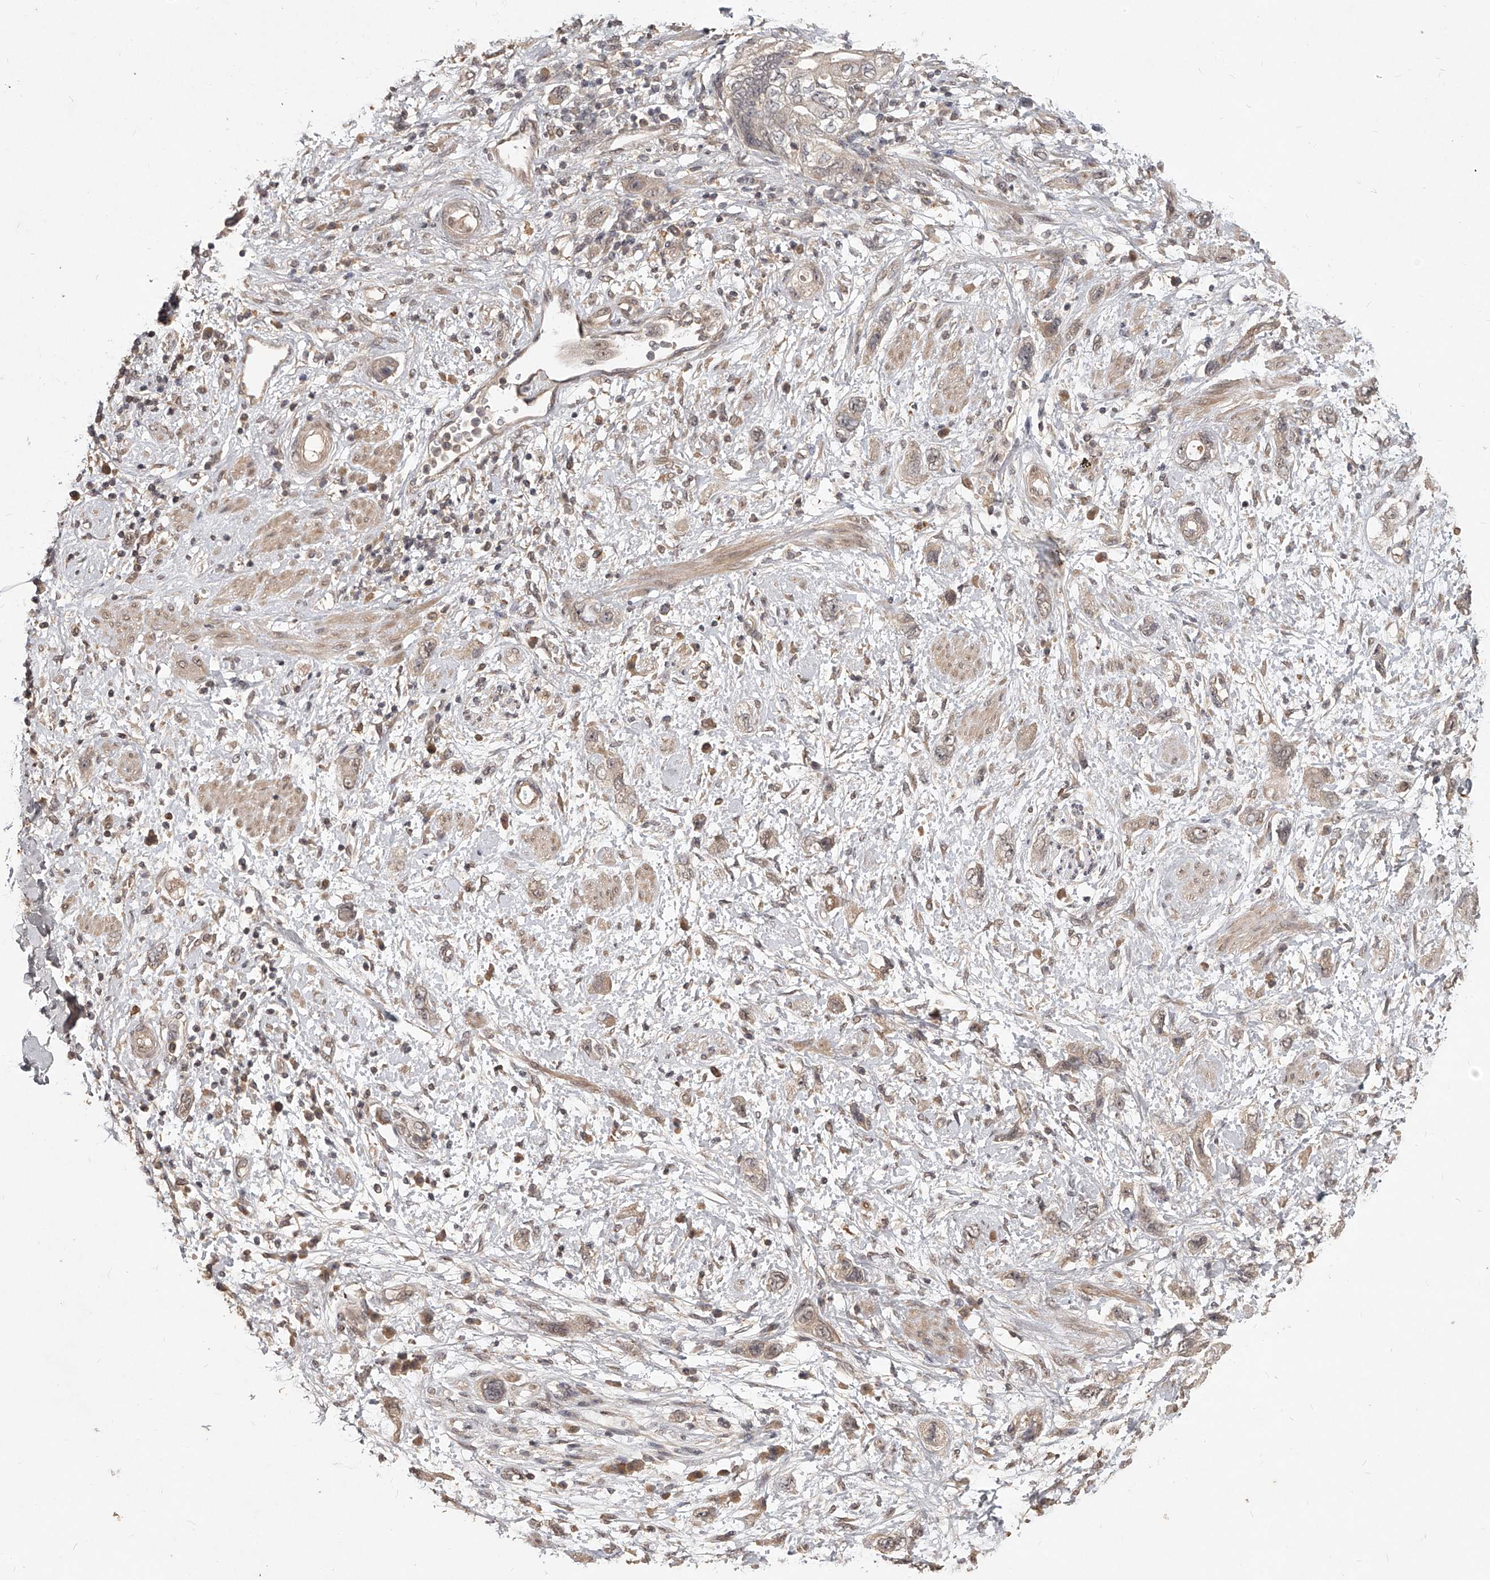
{"staining": {"intensity": "weak", "quantity": "25%-75%", "location": "cytoplasmic/membranous,nuclear"}, "tissue": "pancreatic cancer", "cell_type": "Tumor cells", "image_type": "cancer", "snomed": [{"axis": "morphology", "description": "Adenocarcinoma, NOS"}, {"axis": "topography", "description": "Pancreas"}], "caption": "Immunohistochemistry photomicrograph of human pancreatic cancer (adenocarcinoma) stained for a protein (brown), which shows low levels of weak cytoplasmic/membranous and nuclear positivity in about 25%-75% of tumor cells.", "gene": "SLC37A1", "patient": {"sex": "female", "age": 73}}